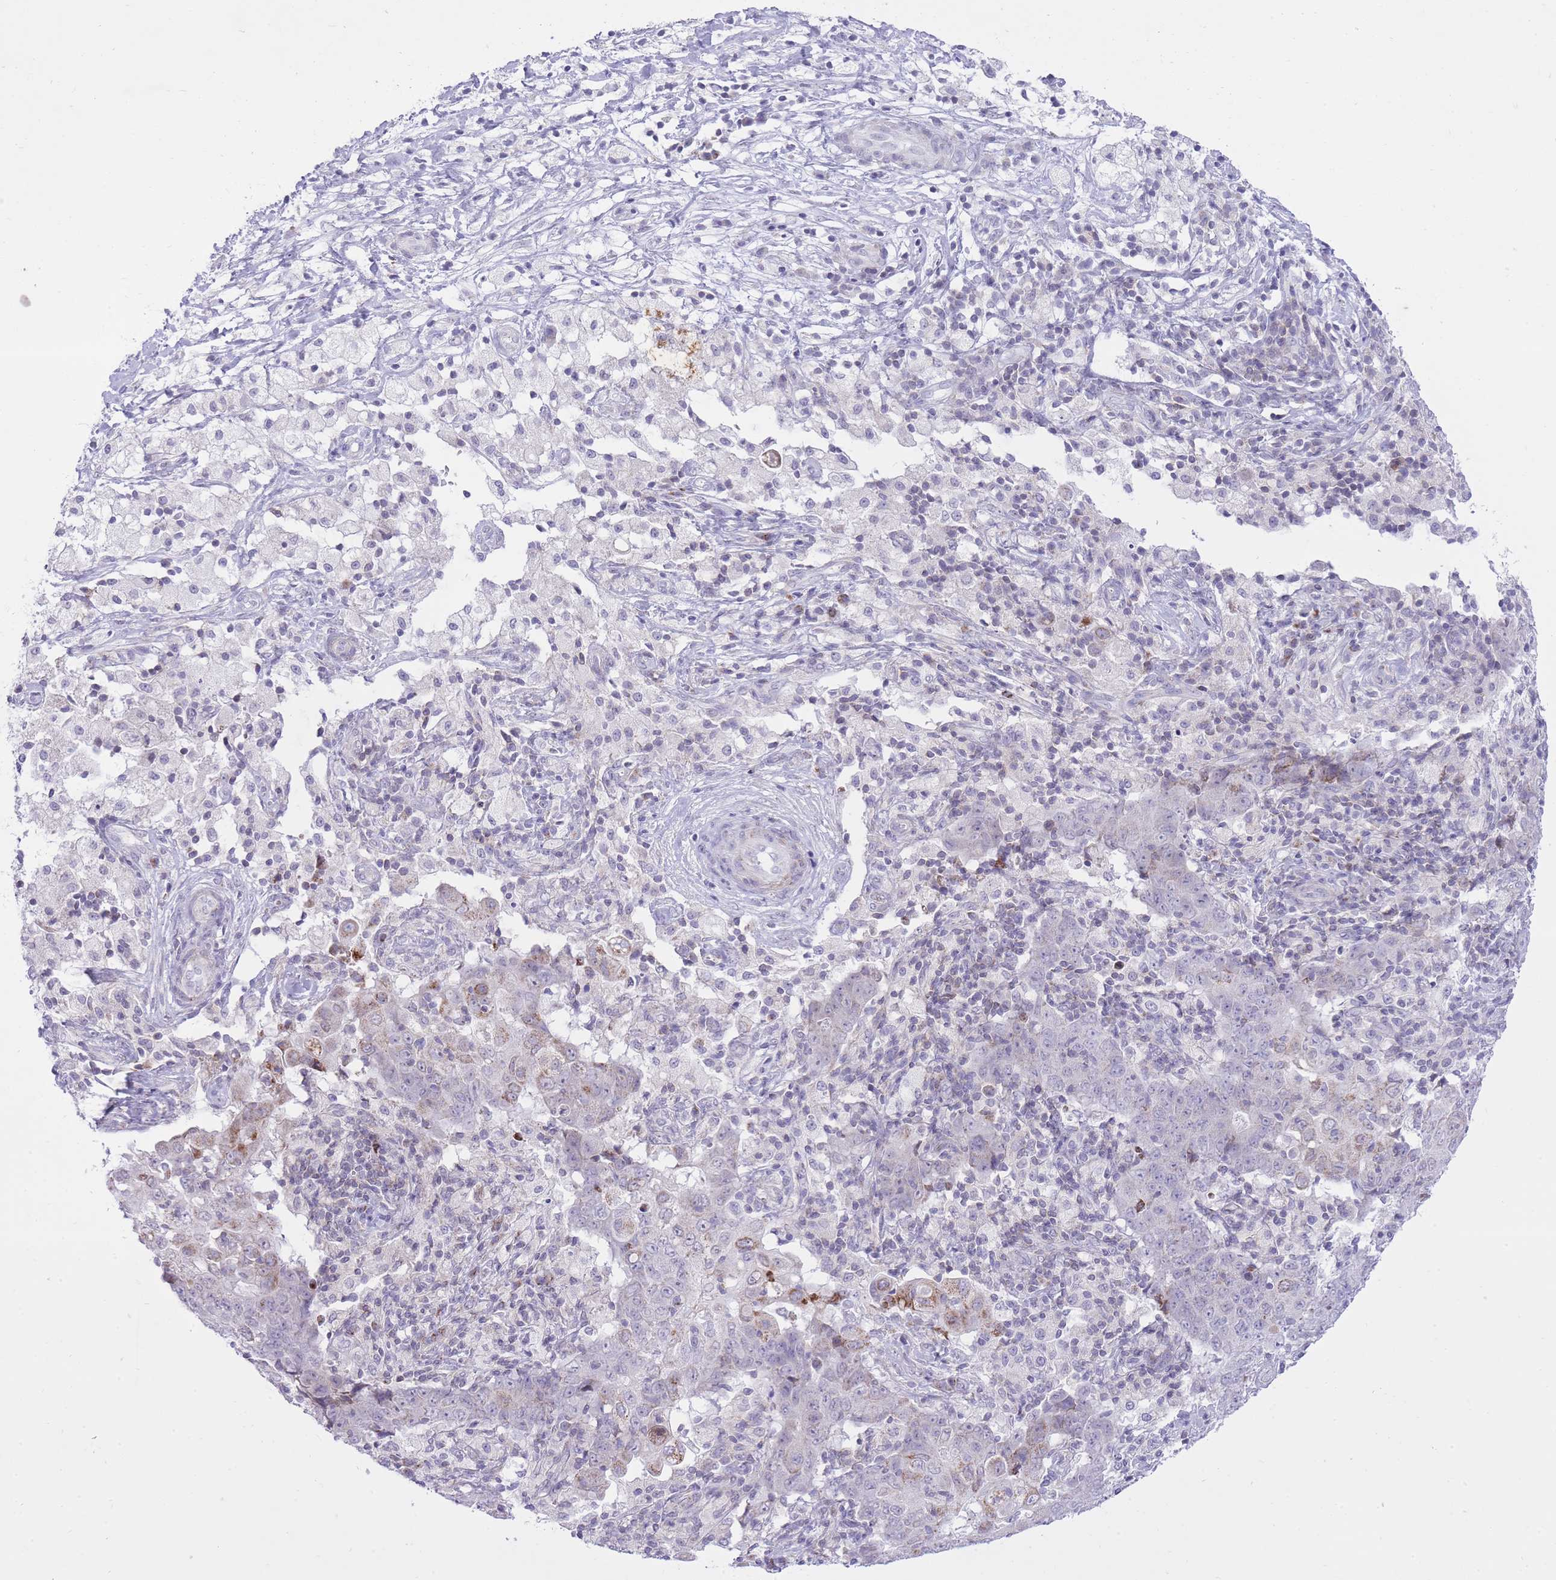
{"staining": {"intensity": "moderate", "quantity": "<25%", "location": "cytoplasmic/membranous"}, "tissue": "ovarian cancer", "cell_type": "Tumor cells", "image_type": "cancer", "snomed": [{"axis": "morphology", "description": "Carcinoma, endometroid"}, {"axis": "topography", "description": "Ovary"}], "caption": "Human ovarian cancer (endometroid carcinoma) stained with a protein marker displays moderate staining in tumor cells.", "gene": "DENND2D", "patient": {"sex": "female", "age": 42}}